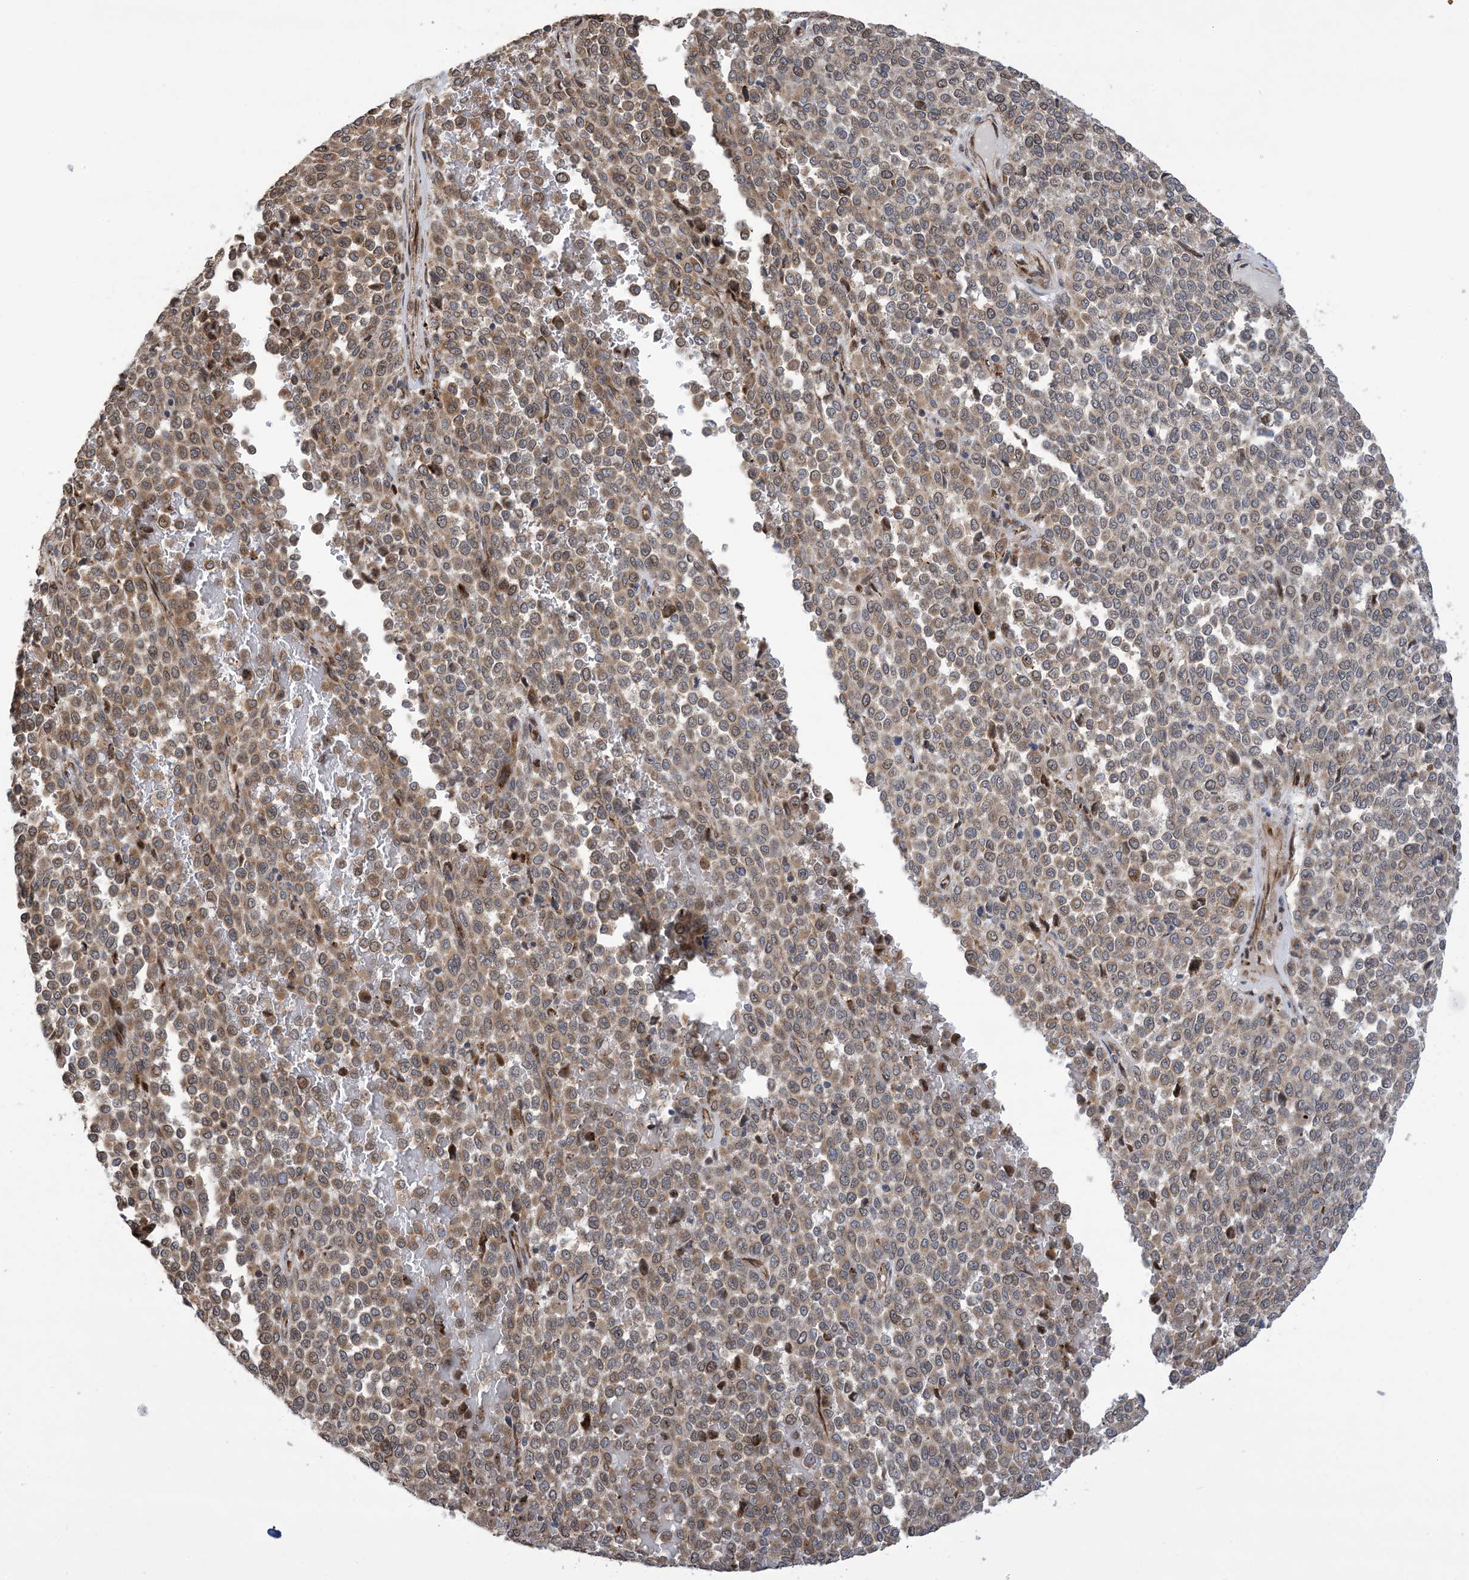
{"staining": {"intensity": "moderate", "quantity": "<25%", "location": "cytoplasmic/membranous"}, "tissue": "melanoma", "cell_type": "Tumor cells", "image_type": "cancer", "snomed": [{"axis": "morphology", "description": "Malignant melanoma, Metastatic site"}, {"axis": "topography", "description": "Pancreas"}], "caption": "Approximately <25% of tumor cells in human malignant melanoma (metastatic site) exhibit moderate cytoplasmic/membranous protein staining as visualized by brown immunohistochemical staining.", "gene": "CLEC16A", "patient": {"sex": "female", "age": 30}}